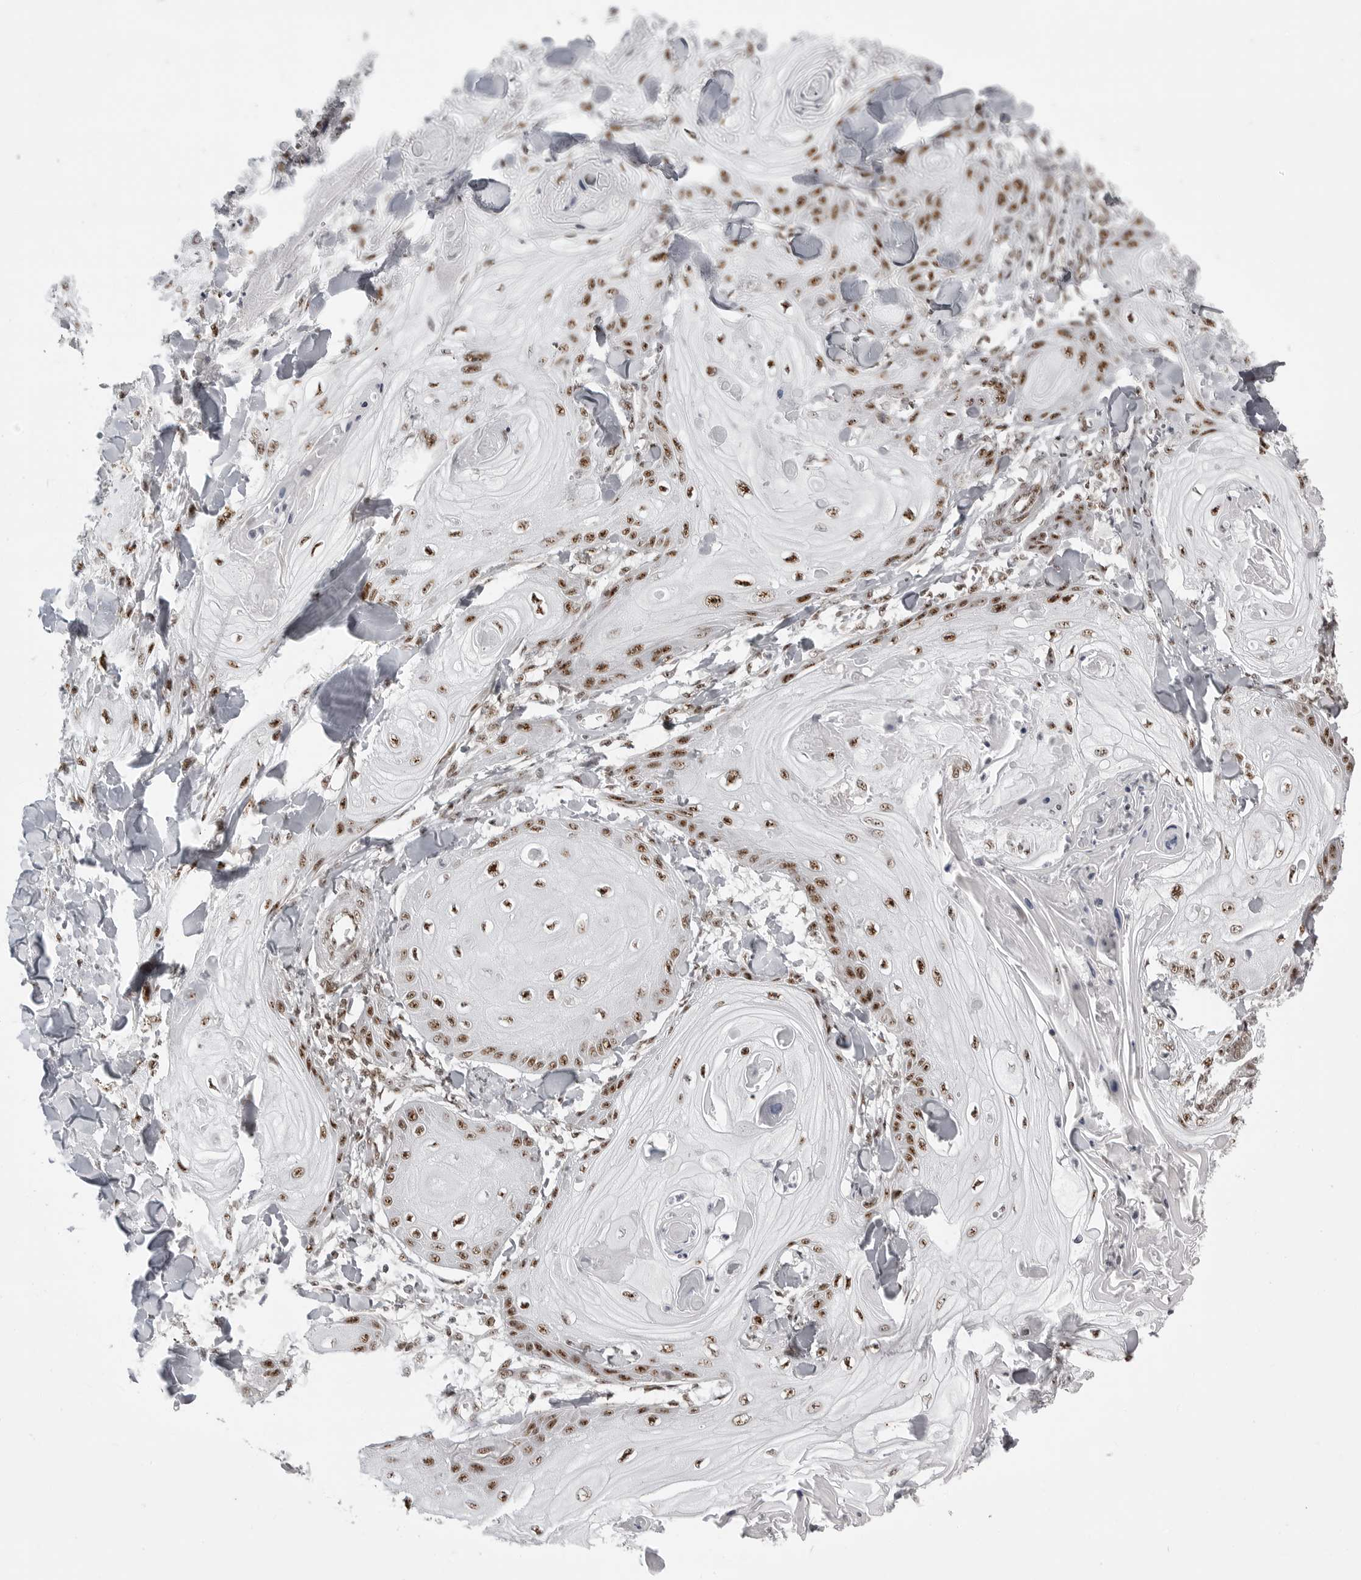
{"staining": {"intensity": "moderate", "quantity": ">75%", "location": "nuclear"}, "tissue": "skin cancer", "cell_type": "Tumor cells", "image_type": "cancer", "snomed": [{"axis": "morphology", "description": "Squamous cell carcinoma, NOS"}, {"axis": "topography", "description": "Skin"}], "caption": "Squamous cell carcinoma (skin) stained for a protein (brown) exhibits moderate nuclear positive positivity in approximately >75% of tumor cells.", "gene": "WRAP53", "patient": {"sex": "male", "age": 74}}